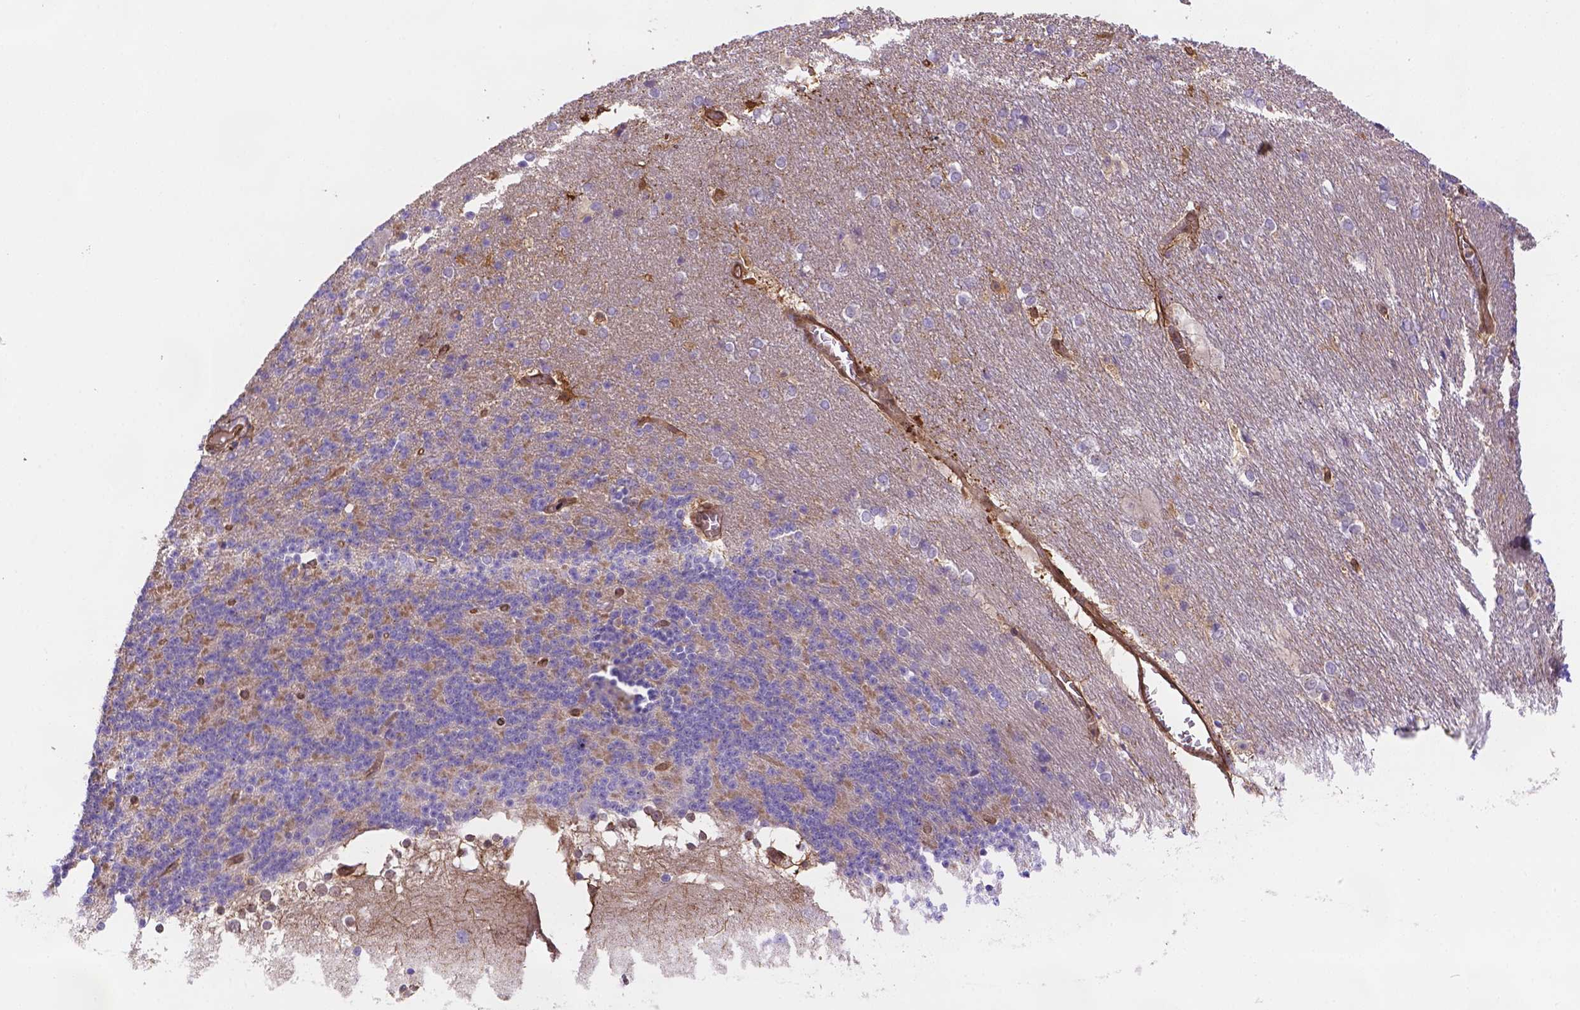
{"staining": {"intensity": "negative", "quantity": "none", "location": "none"}, "tissue": "cerebellum", "cell_type": "Cells in granular layer", "image_type": "normal", "snomed": [{"axis": "morphology", "description": "Normal tissue, NOS"}, {"axis": "topography", "description": "Cerebellum"}], "caption": "This is an immunohistochemistry image of benign human cerebellum. There is no expression in cells in granular layer.", "gene": "YAP1", "patient": {"sex": "female", "age": 19}}